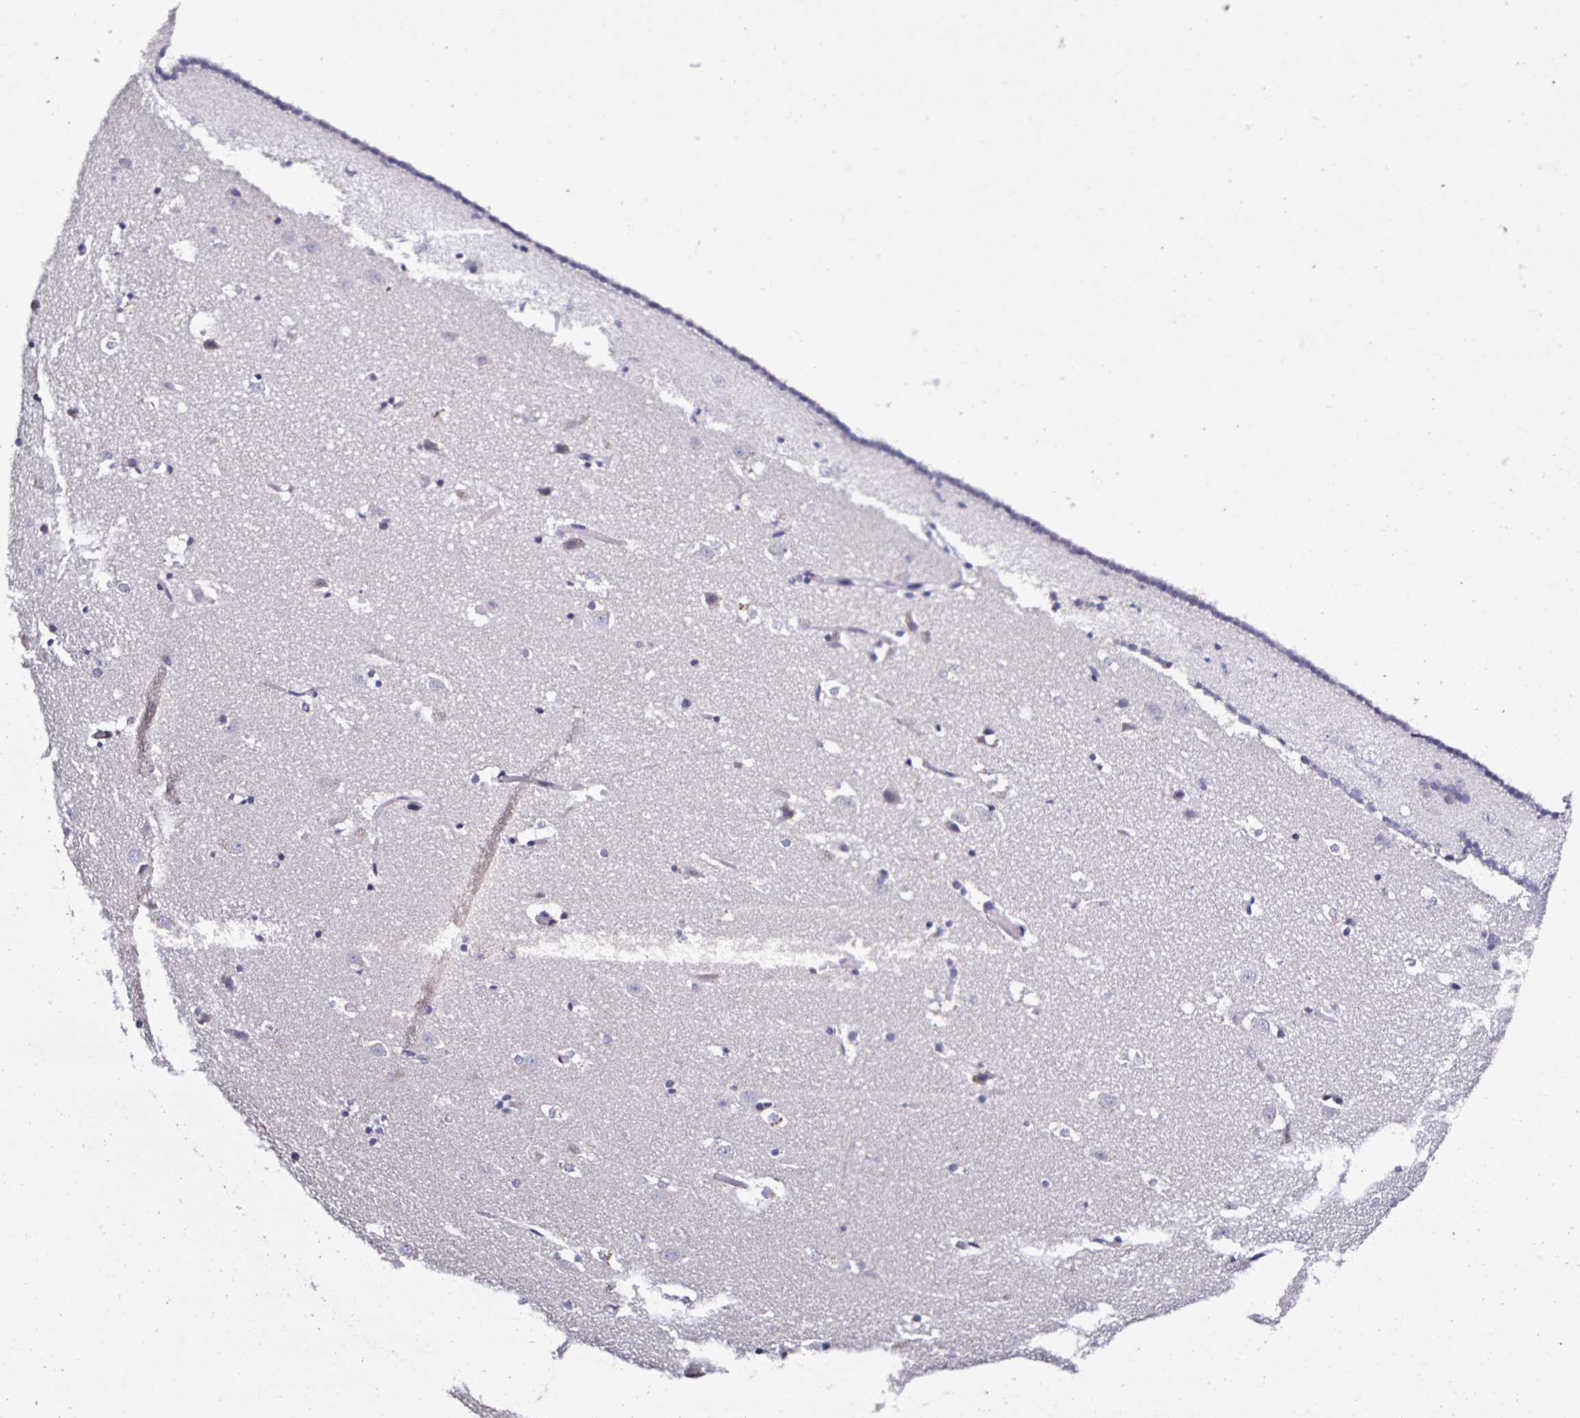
{"staining": {"intensity": "negative", "quantity": "none", "location": "none"}, "tissue": "caudate", "cell_type": "Glial cells", "image_type": "normal", "snomed": [{"axis": "morphology", "description": "Normal tissue, NOS"}, {"axis": "topography", "description": "Lateral ventricle wall"}], "caption": "Immunohistochemistry of unremarkable human caudate exhibits no staining in glial cells. (DAB (3,3'-diaminobenzidine) immunohistochemistry (IHC), high magnification).", "gene": "PLA2G4E", "patient": {"sex": "male", "age": 37}}